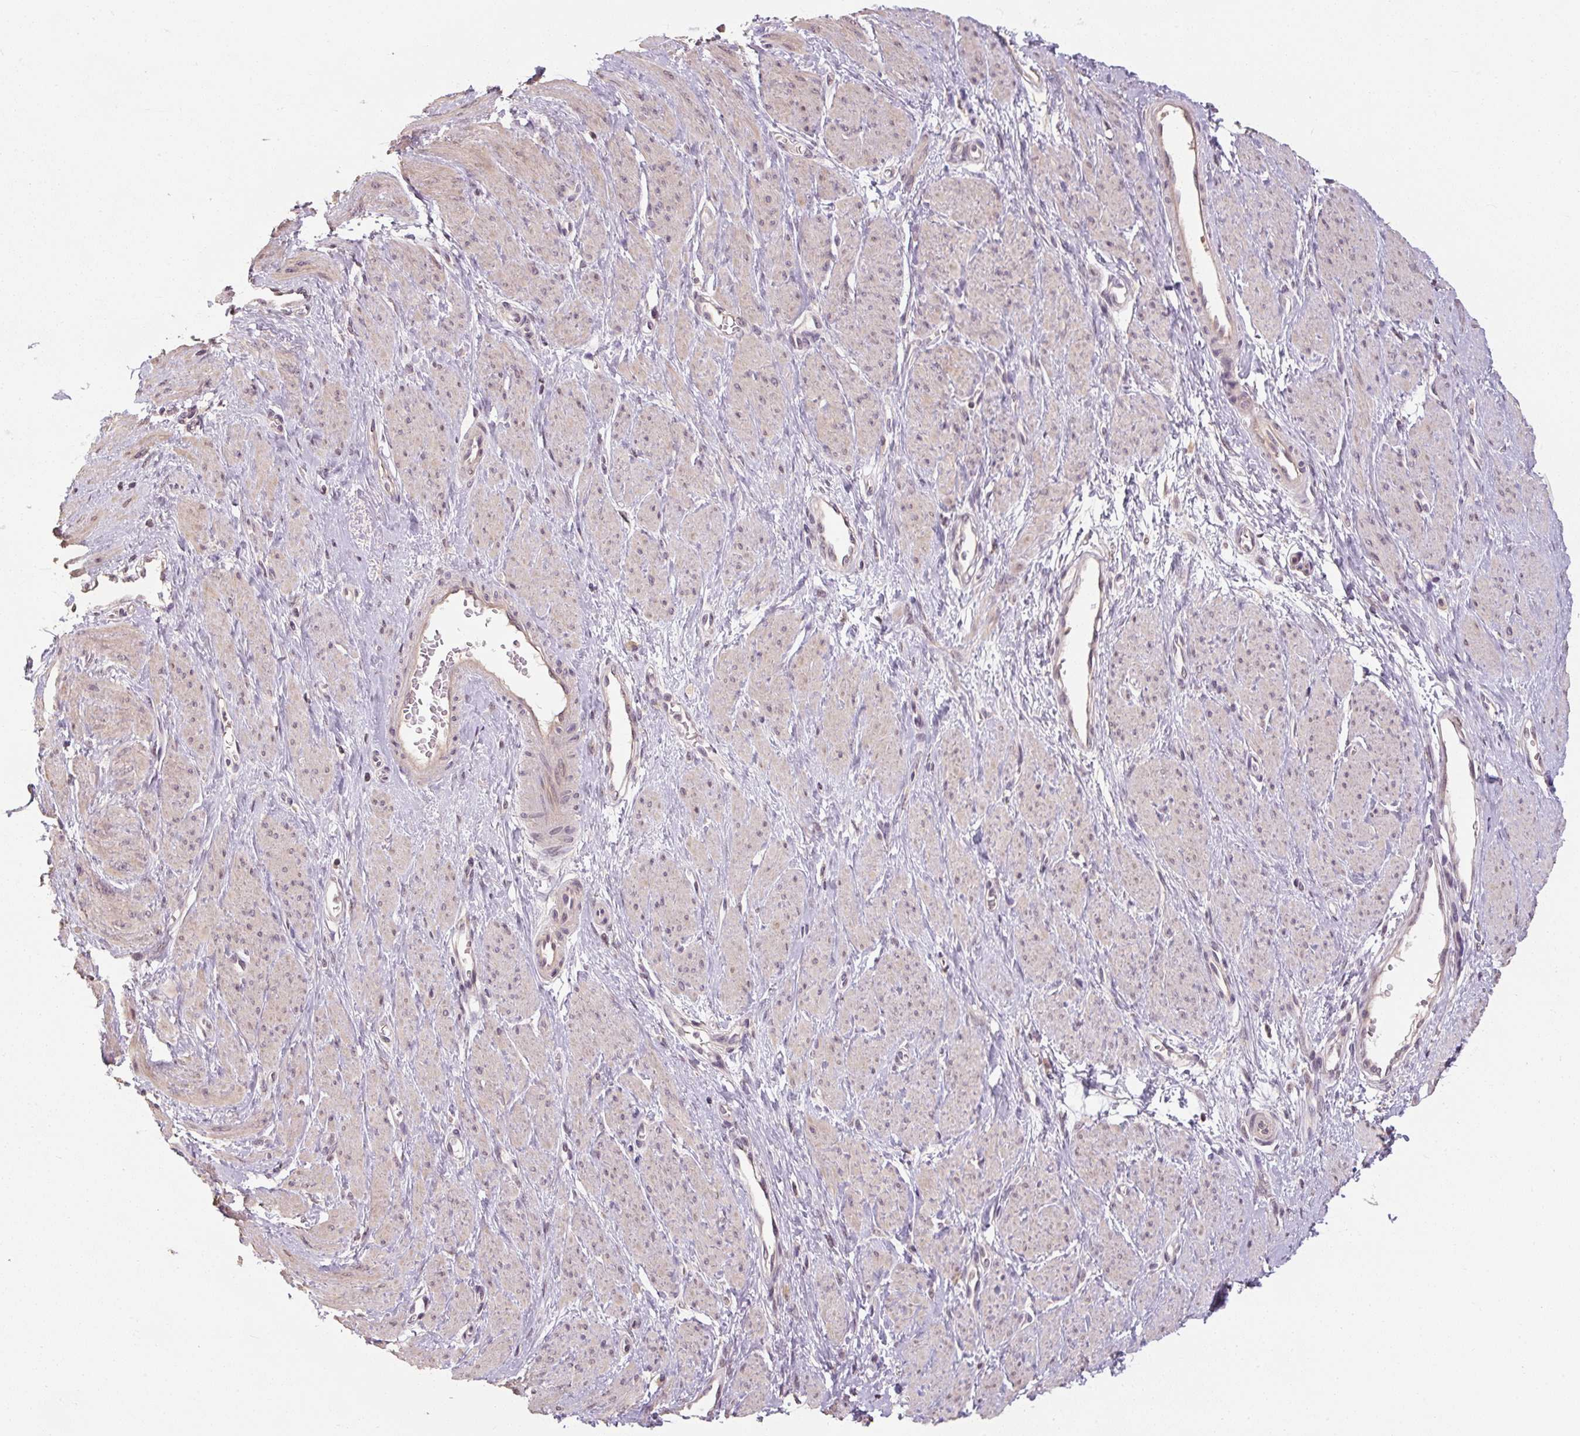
{"staining": {"intensity": "negative", "quantity": "none", "location": "none"}, "tissue": "smooth muscle", "cell_type": "Smooth muscle cells", "image_type": "normal", "snomed": [{"axis": "morphology", "description": "Normal tissue, NOS"}, {"axis": "topography", "description": "Smooth muscle"}, {"axis": "topography", "description": "Uterus"}], "caption": "The IHC image has no significant staining in smooth muscle cells of smooth muscle.", "gene": "CFAP65", "patient": {"sex": "female", "age": 39}}